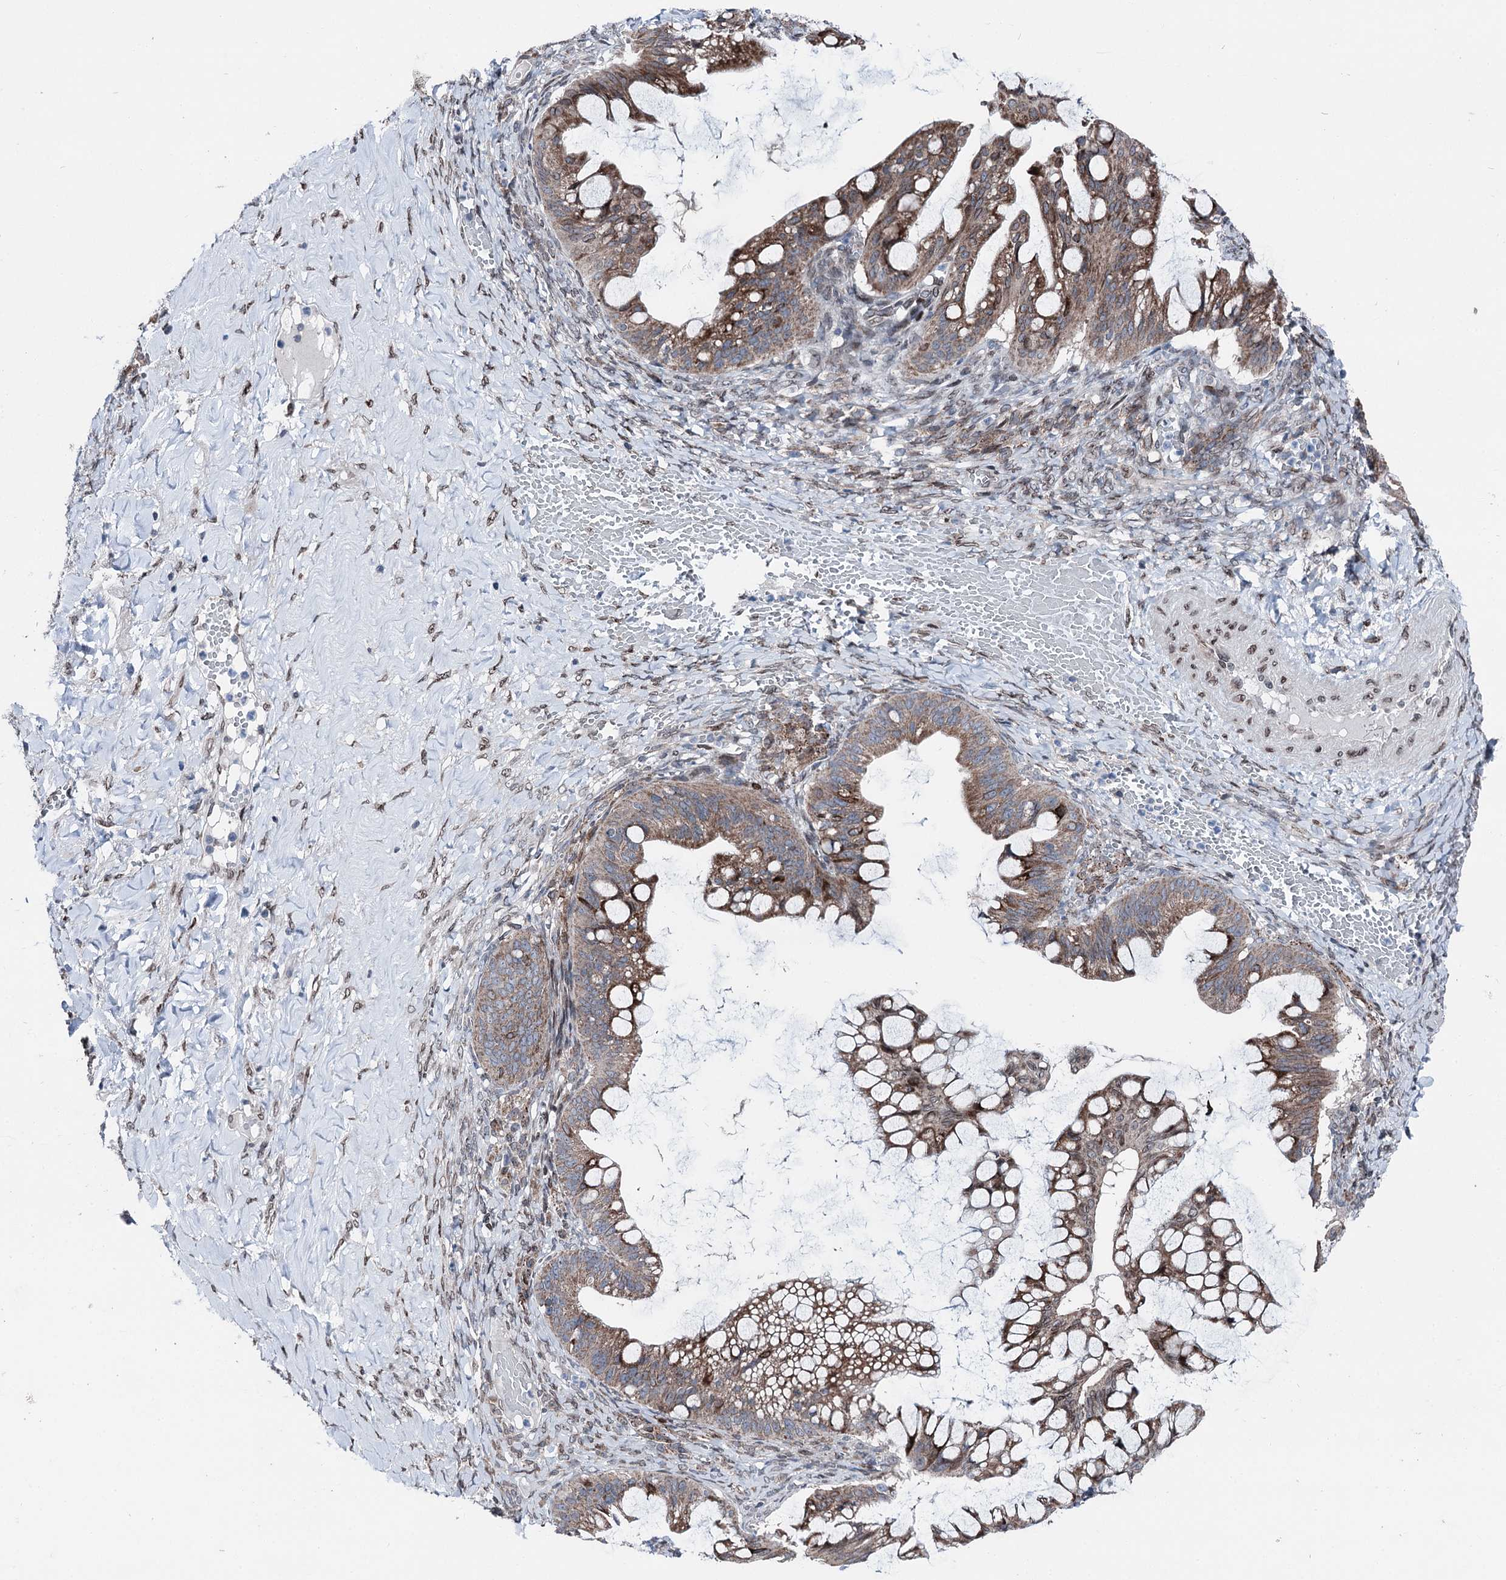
{"staining": {"intensity": "moderate", "quantity": ">75%", "location": "cytoplasmic/membranous"}, "tissue": "ovarian cancer", "cell_type": "Tumor cells", "image_type": "cancer", "snomed": [{"axis": "morphology", "description": "Cystadenocarcinoma, mucinous, NOS"}, {"axis": "topography", "description": "Ovary"}], "caption": "DAB immunohistochemical staining of human mucinous cystadenocarcinoma (ovarian) exhibits moderate cytoplasmic/membranous protein staining in approximately >75% of tumor cells.", "gene": "MRPL14", "patient": {"sex": "female", "age": 73}}